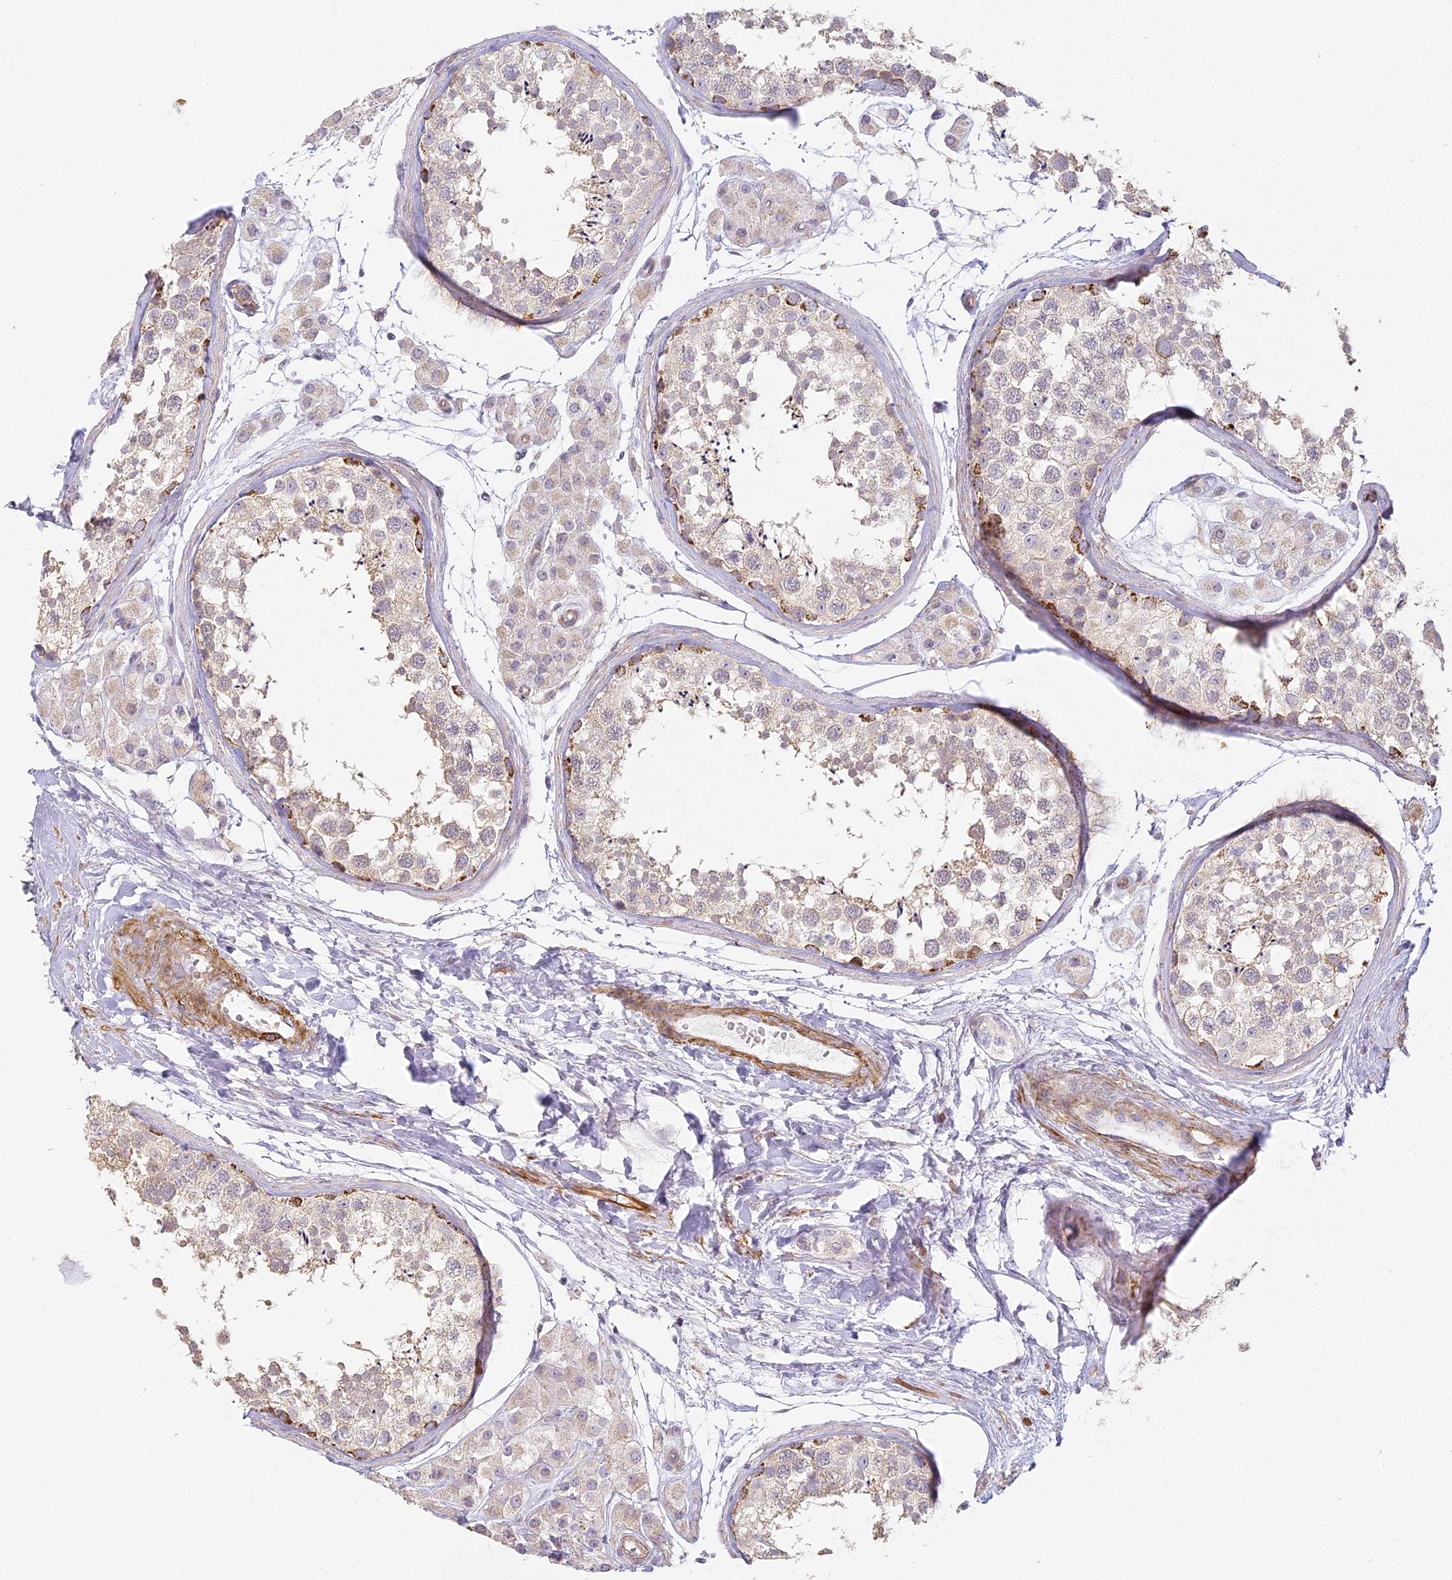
{"staining": {"intensity": "moderate", "quantity": "<25%", "location": "cytoplasmic/membranous"}, "tissue": "testis", "cell_type": "Cells in seminiferous ducts", "image_type": "normal", "snomed": [{"axis": "morphology", "description": "Normal tissue, NOS"}, {"axis": "topography", "description": "Testis"}], "caption": "Protein analysis of normal testis displays moderate cytoplasmic/membranous staining in approximately <25% of cells in seminiferous ducts. Nuclei are stained in blue.", "gene": "MED28", "patient": {"sex": "male", "age": 56}}